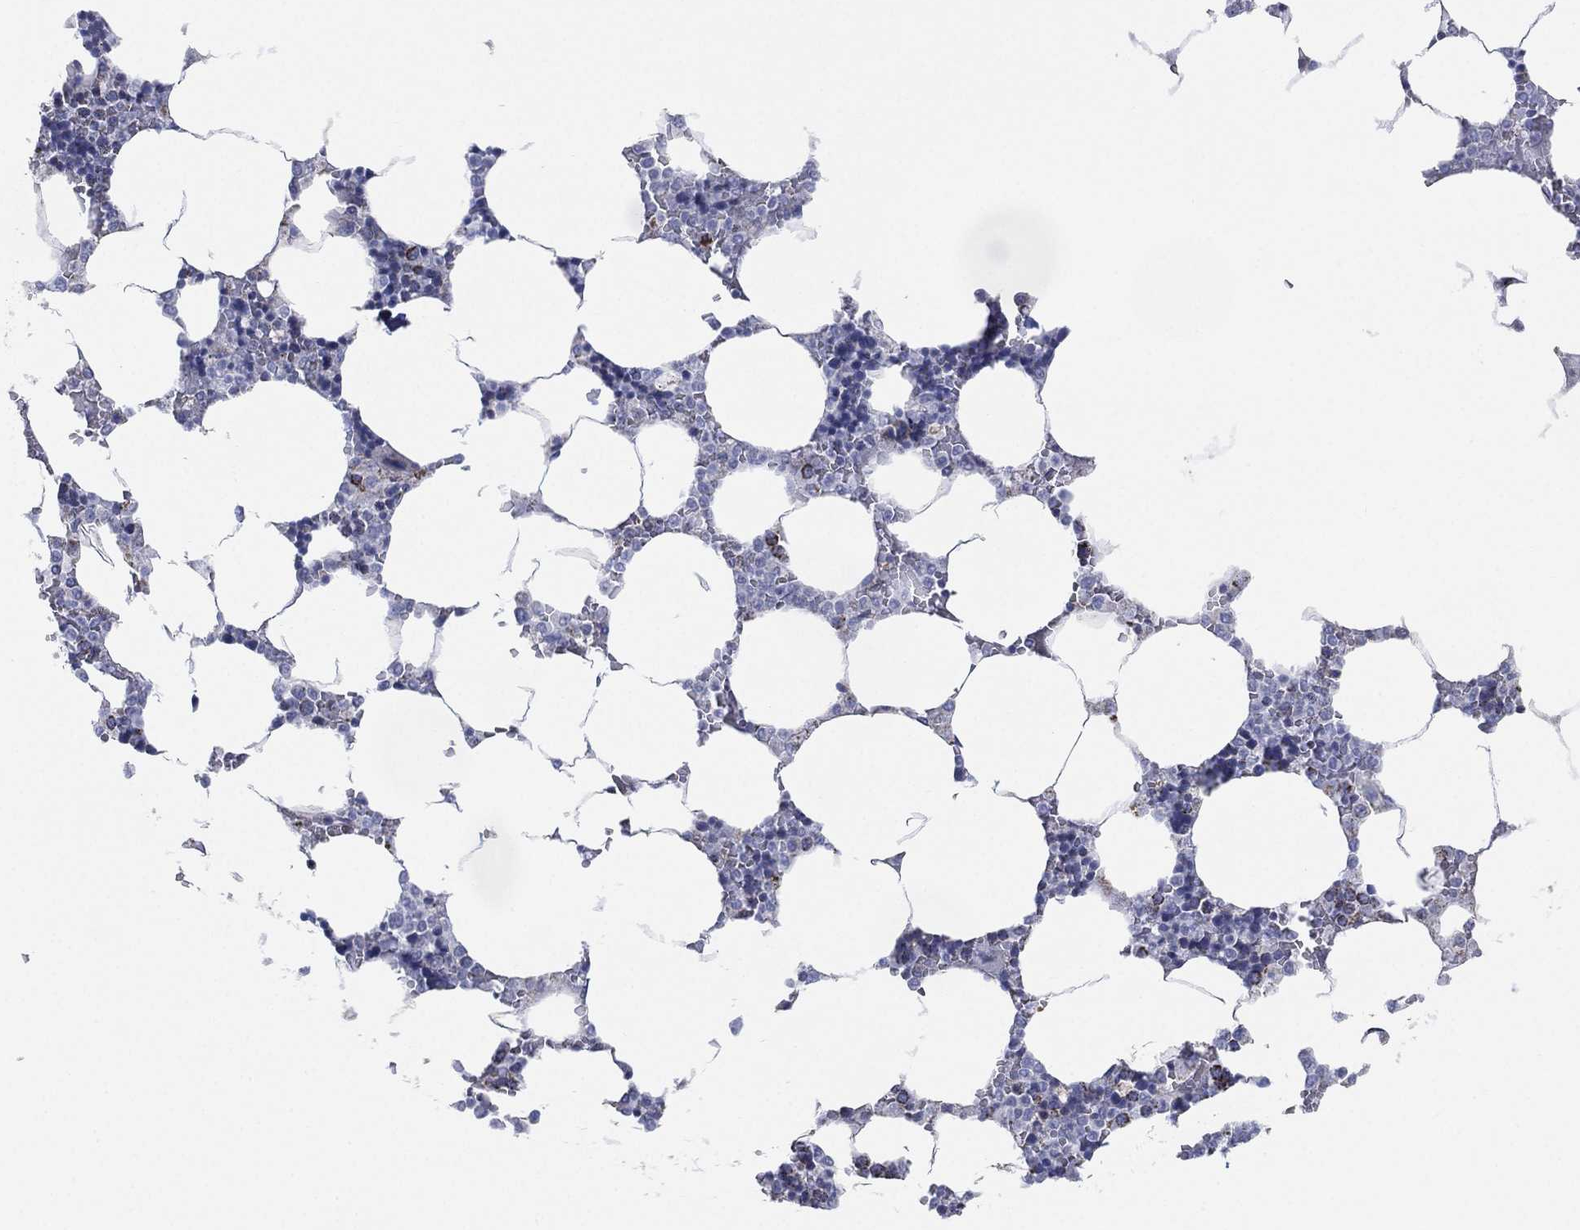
{"staining": {"intensity": "moderate", "quantity": "<25%", "location": "cytoplasmic/membranous"}, "tissue": "bone marrow", "cell_type": "Hematopoietic cells", "image_type": "normal", "snomed": [{"axis": "morphology", "description": "Normal tissue, NOS"}, {"axis": "topography", "description": "Bone marrow"}], "caption": "Brown immunohistochemical staining in normal human bone marrow shows moderate cytoplasmic/membranous expression in about <25% of hematopoietic cells.", "gene": "INA", "patient": {"sex": "male", "age": 63}}